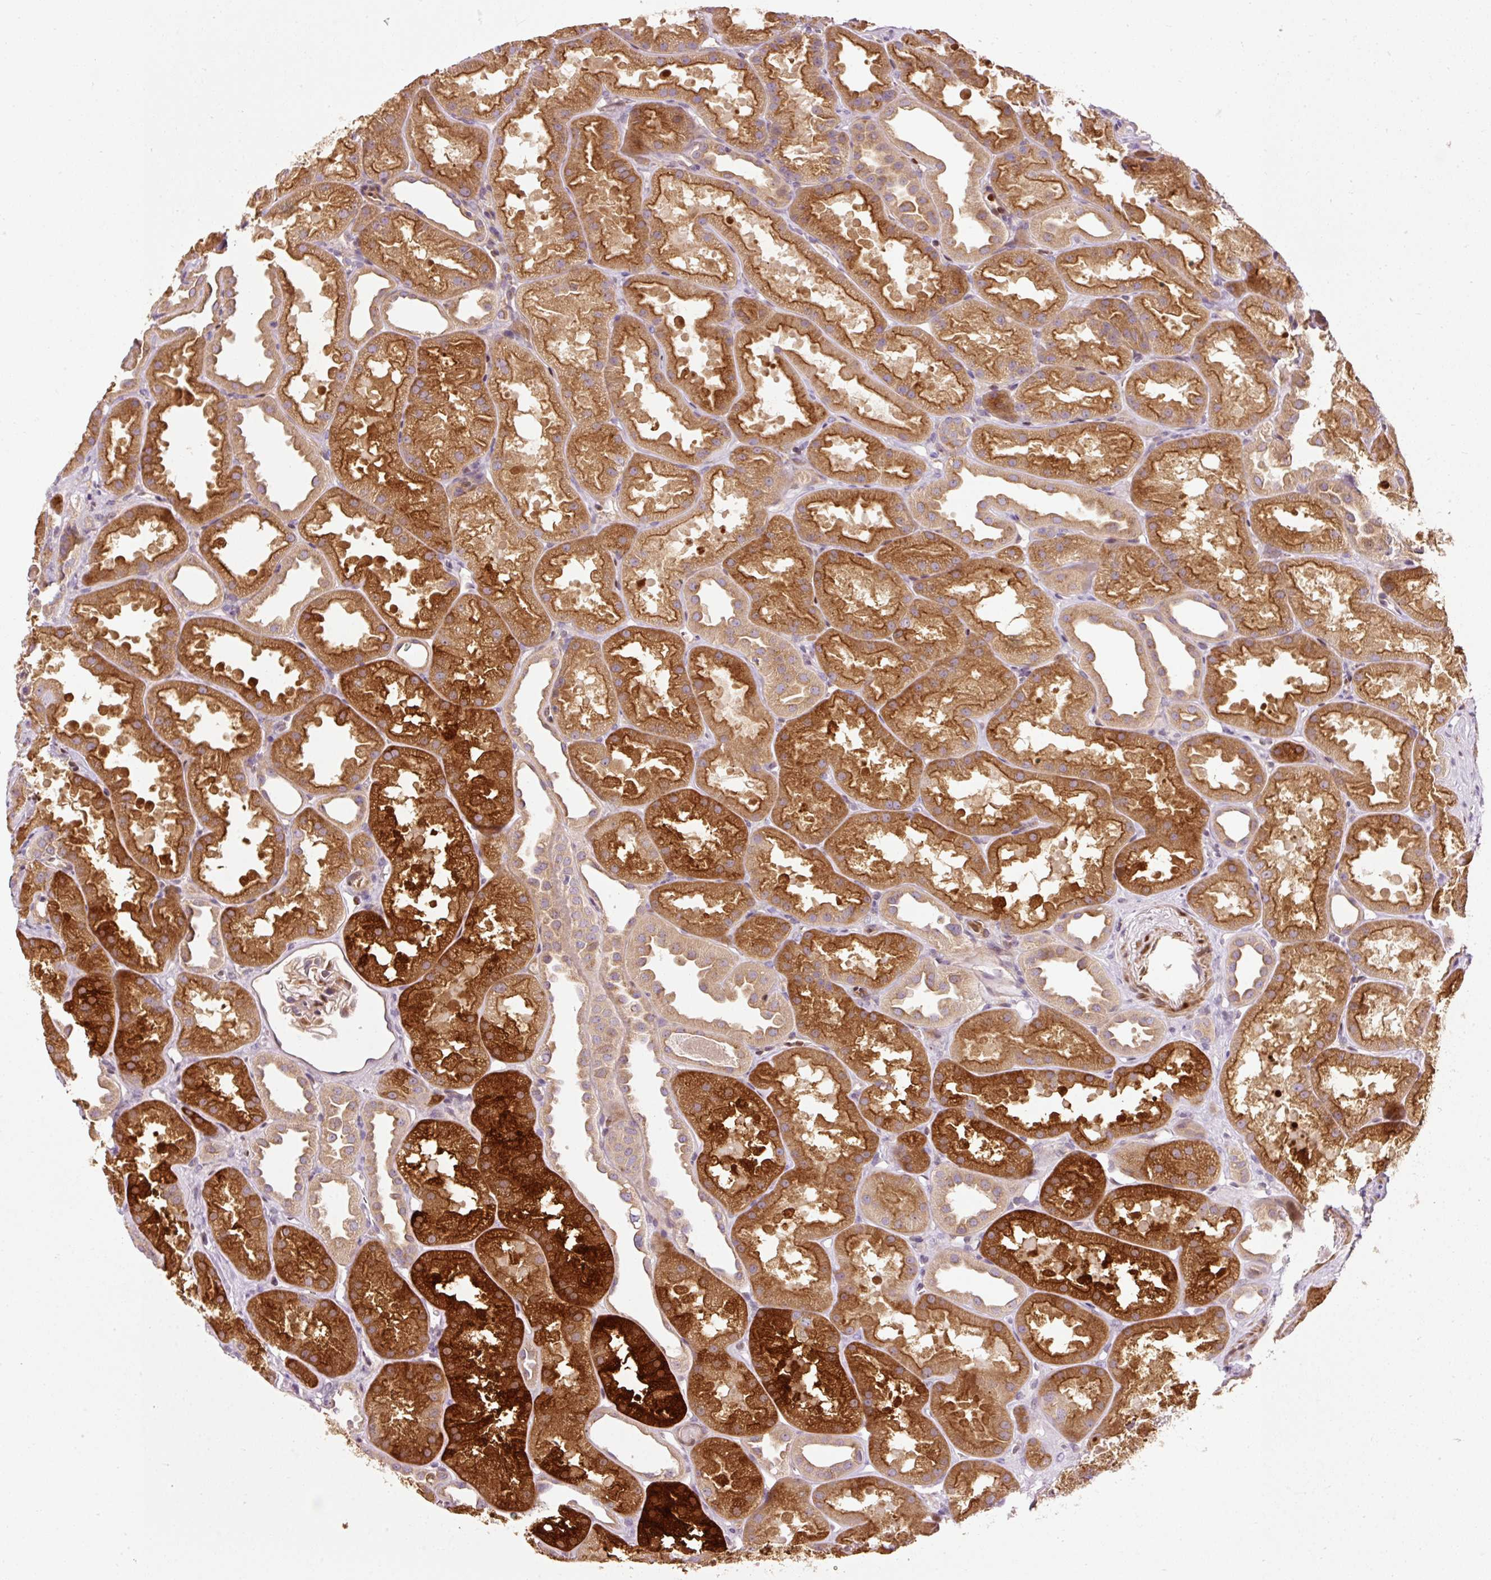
{"staining": {"intensity": "moderate", "quantity": "<25%", "location": "nuclear"}, "tissue": "kidney", "cell_type": "Cells in glomeruli", "image_type": "normal", "snomed": [{"axis": "morphology", "description": "Normal tissue, NOS"}, {"axis": "topography", "description": "Kidney"}], "caption": "Immunohistochemistry image of unremarkable kidney: human kidney stained using immunohistochemistry demonstrates low levels of moderate protein expression localized specifically in the nuclear of cells in glomeruli, appearing as a nuclear brown color.", "gene": "NAPA", "patient": {"sex": "male", "age": 61}}